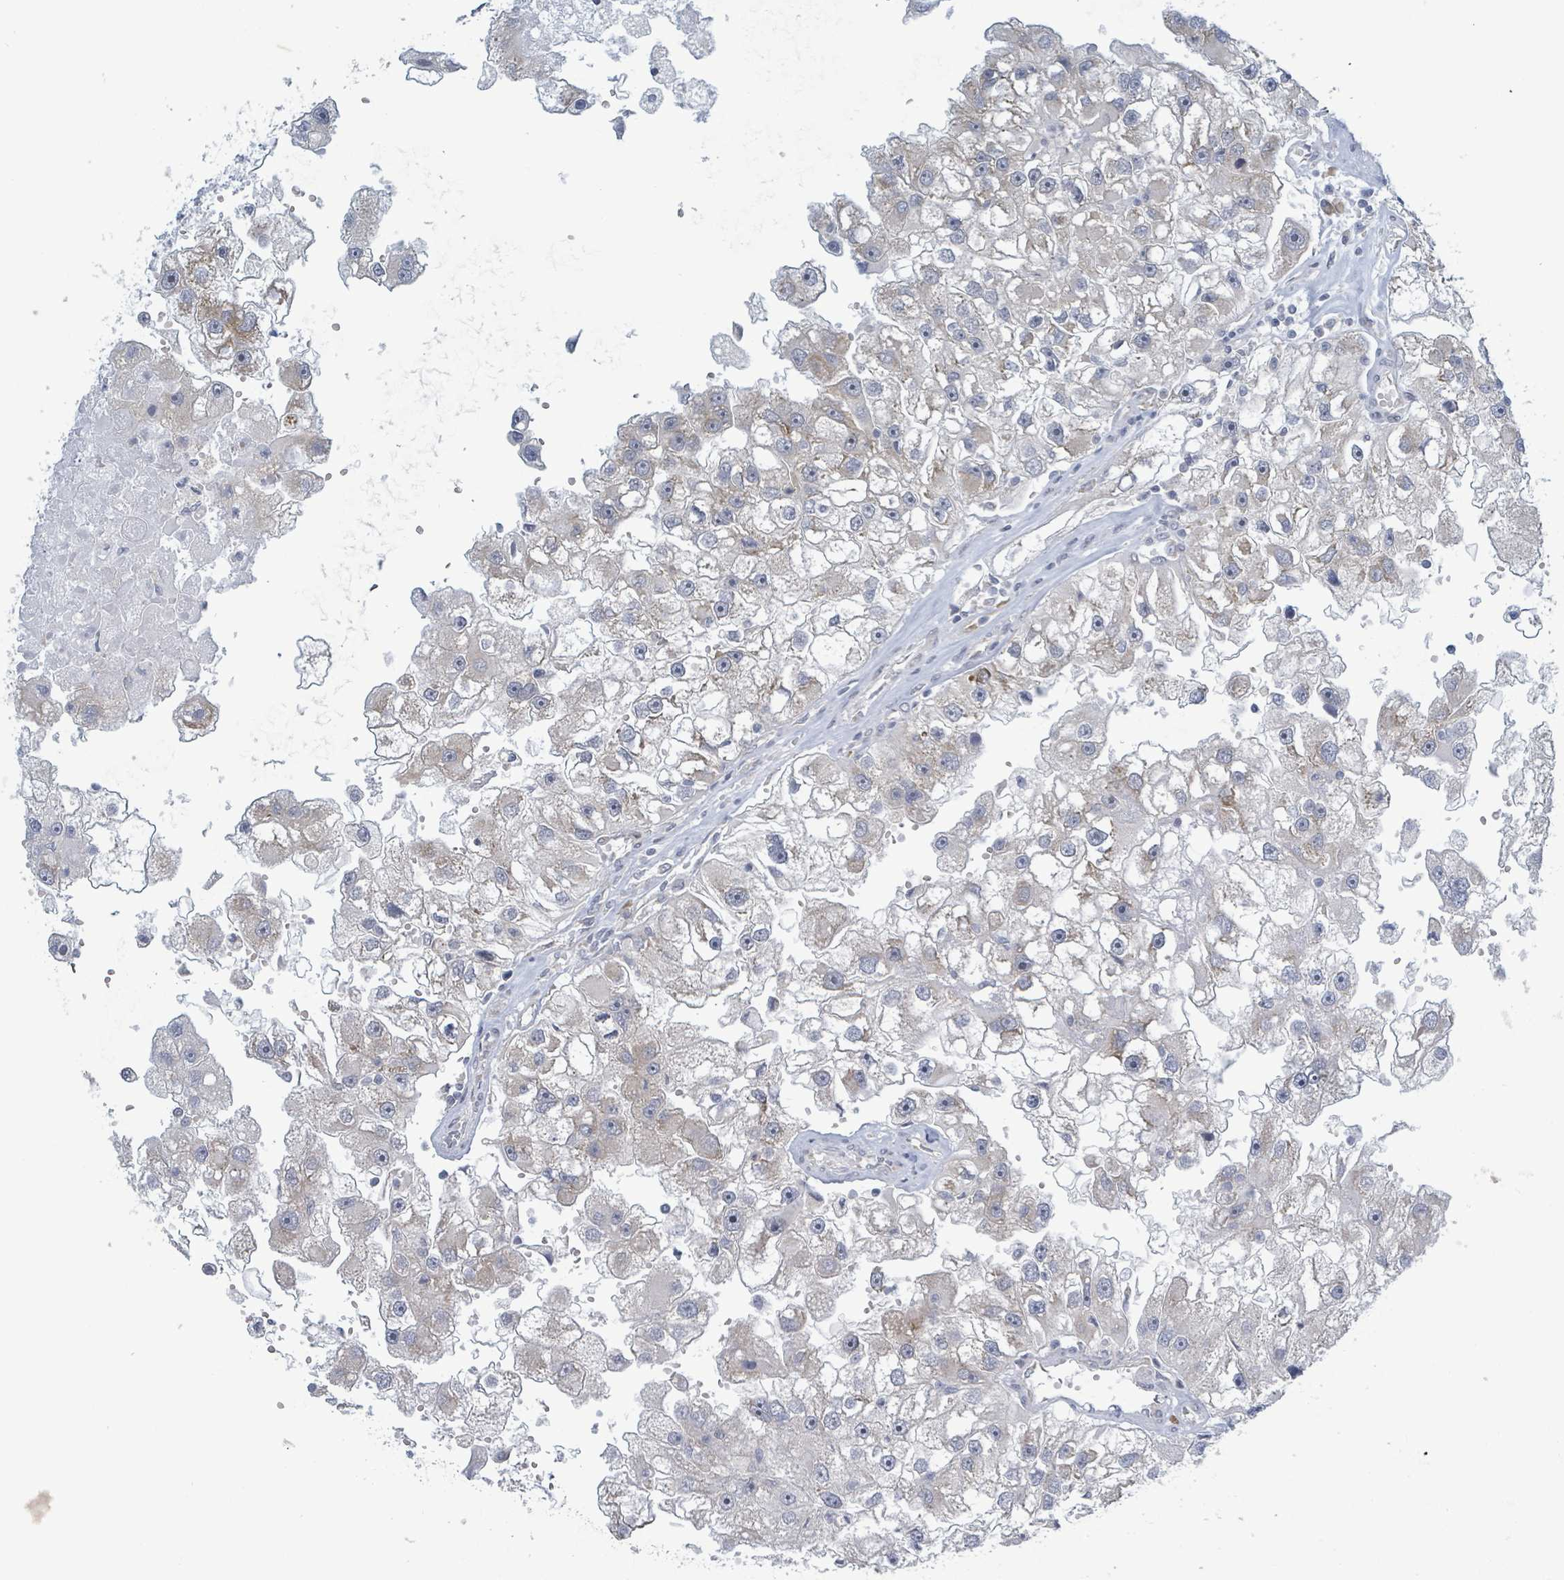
{"staining": {"intensity": "weak", "quantity": "<25%", "location": "cytoplasmic/membranous"}, "tissue": "renal cancer", "cell_type": "Tumor cells", "image_type": "cancer", "snomed": [{"axis": "morphology", "description": "Adenocarcinoma, NOS"}, {"axis": "topography", "description": "Kidney"}], "caption": "This is an IHC image of human renal cancer (adenocarcinoma). There is no expression in tumor cells.", "gene": "RPL32", "patient": {"sex": "male", "age": 63}}